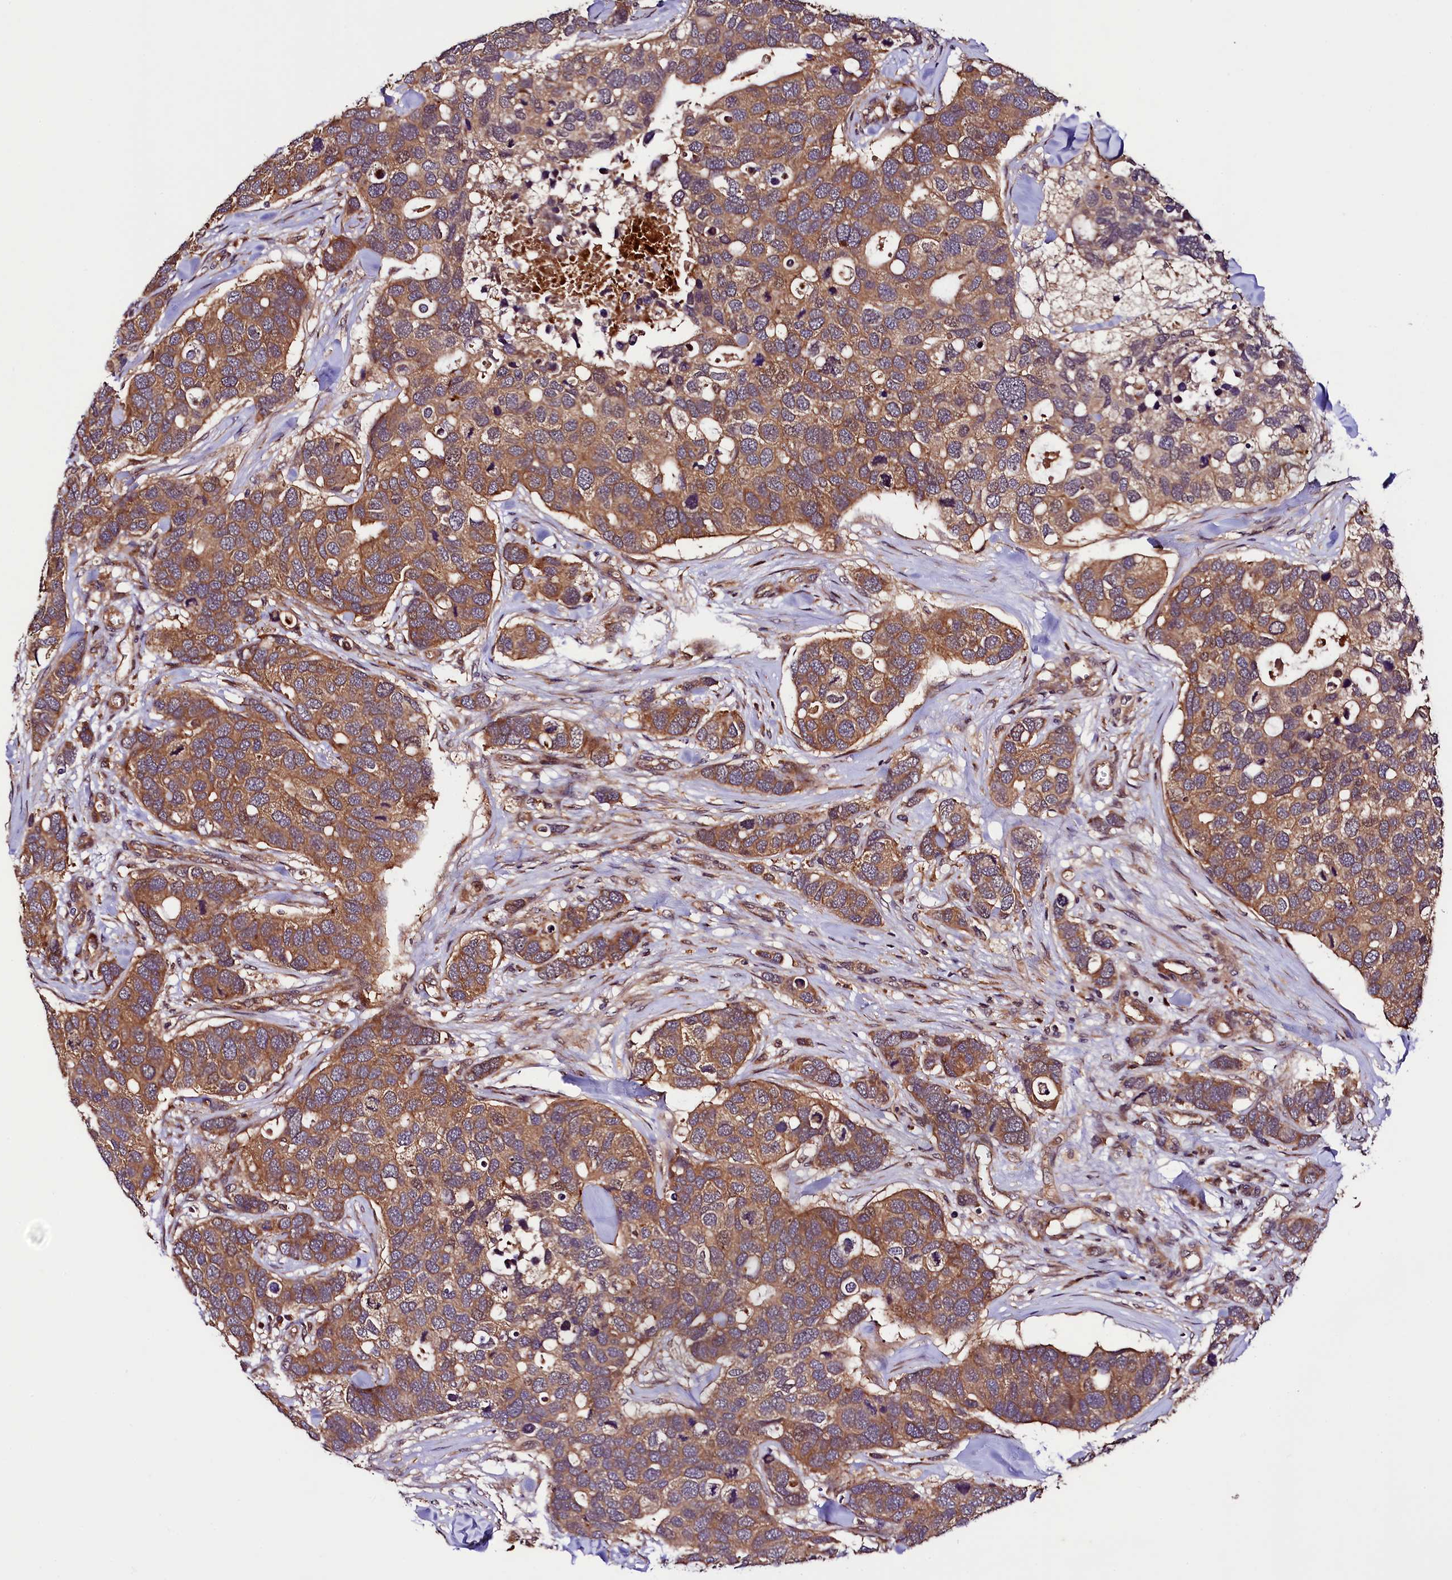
{"staining": {"intensity": "moderate", "quantity": ">75%", "location": "cytoplasmic/membranous"}, "tissue": "breast cancer", "cell_type": "Tumor cells", "image_type": "cancer", "snomed": [{"axis": "morphology", "description": "Duct carcinoma"}, {"axis": "topography", "description": "Breast"}], "caption": "A photomicrograph of human breast cancer stained for a protein demonstrates moderate cytoplasmic/membranous brown staining in tumor cells.", "gene": "VPS35", "patient": {"sex": "female", "age": 83}}